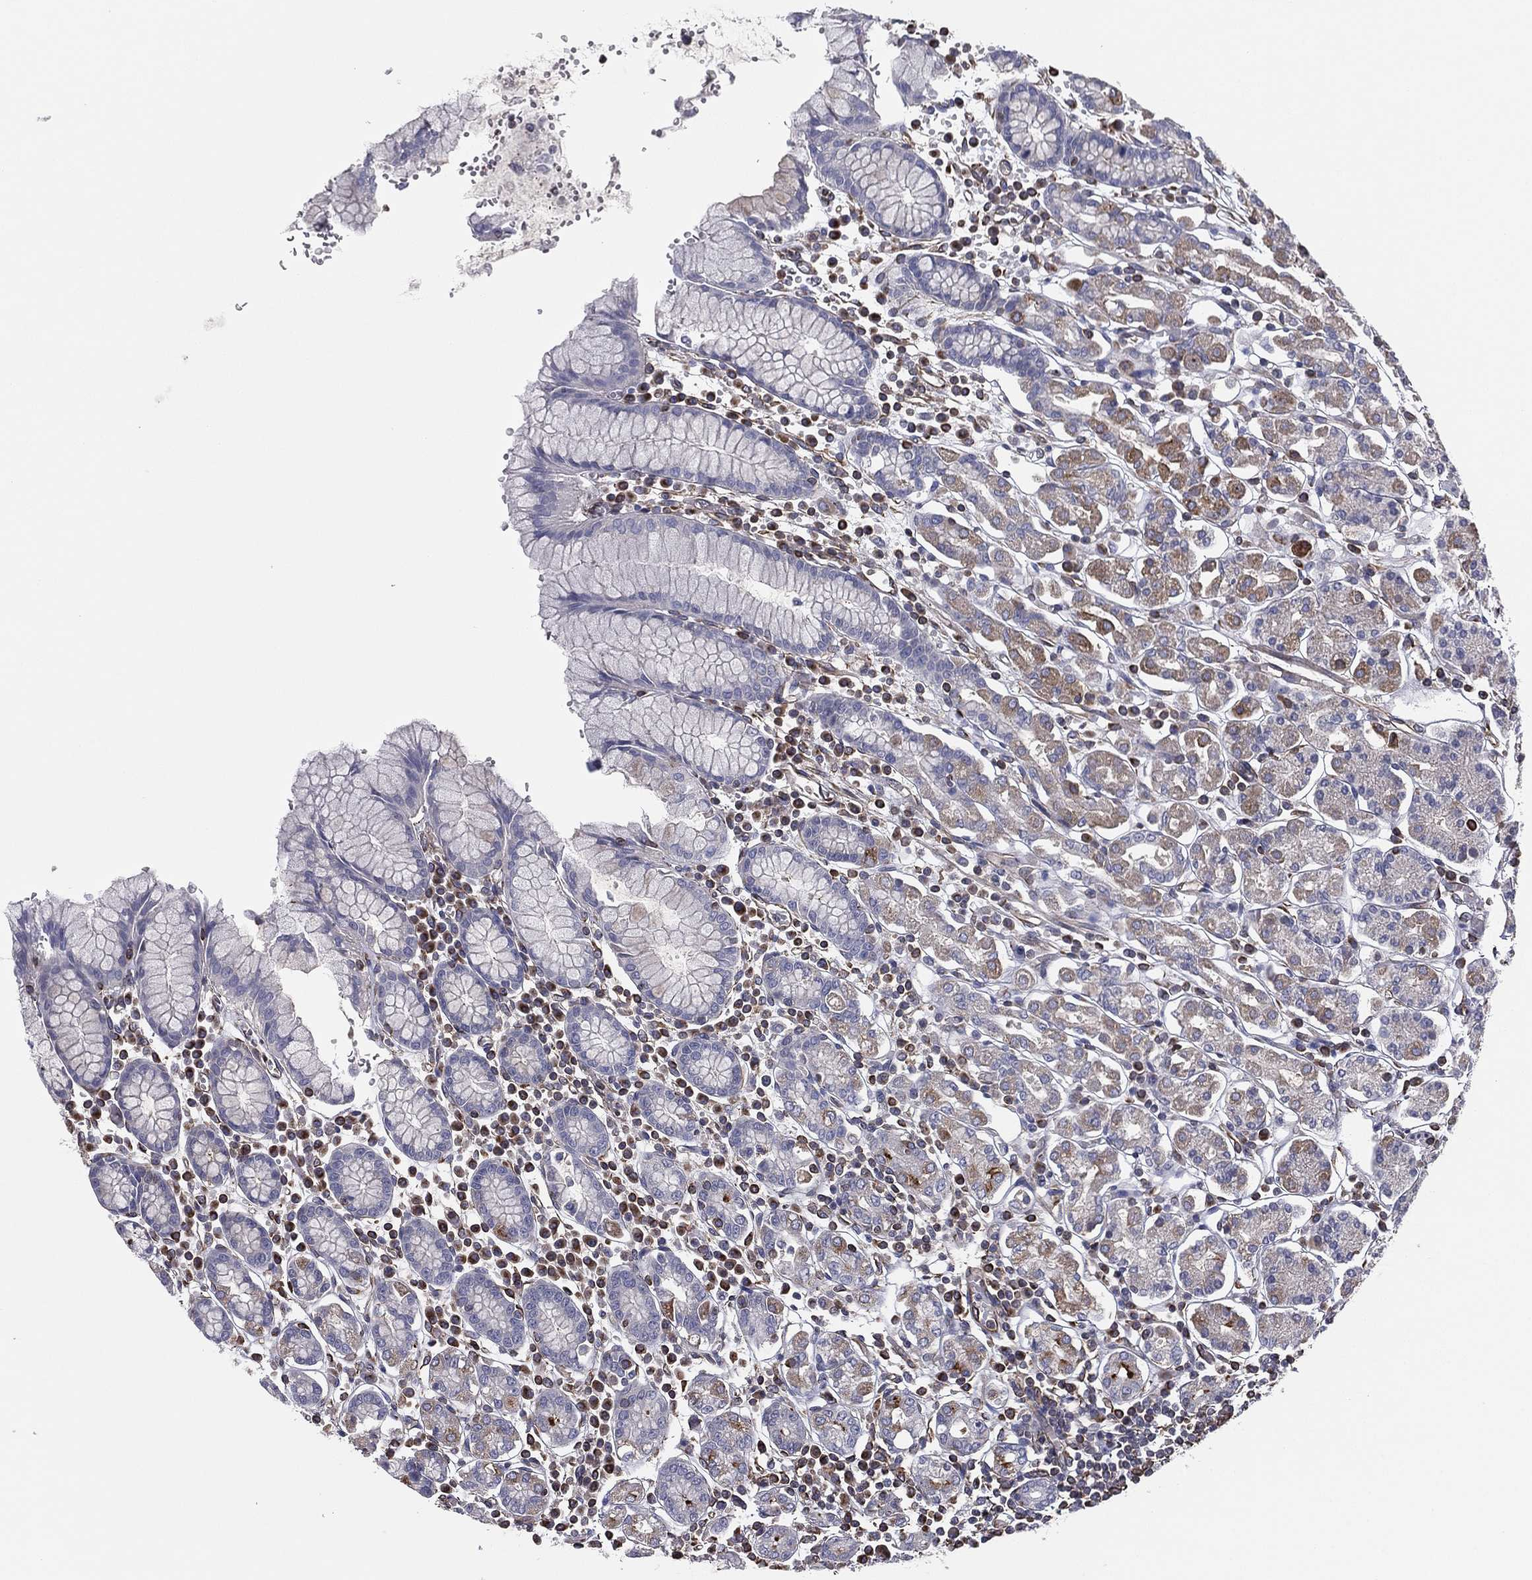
{"staining": {"intensity": "moderate", "quantity": "<25%", "location": "cytoplasmic/membranous"}, "tissue": "stomach", "cell_type": "Glandular cells", "image_type": "normal", "snomed": [{"axis": "morphology", "description": "Normal tissue, NOS"}, {"axis": "topography", "description": "Stomach, upper"}, {"axis": "topography", "description": "Stomach"}], "caption": "Moderate cytoplasmic/membranous protein expression is identified in about <25% of glandular cells in stomach.", "gene": "SCUBE1", "patient": {"sex": "male", "age": 62}}